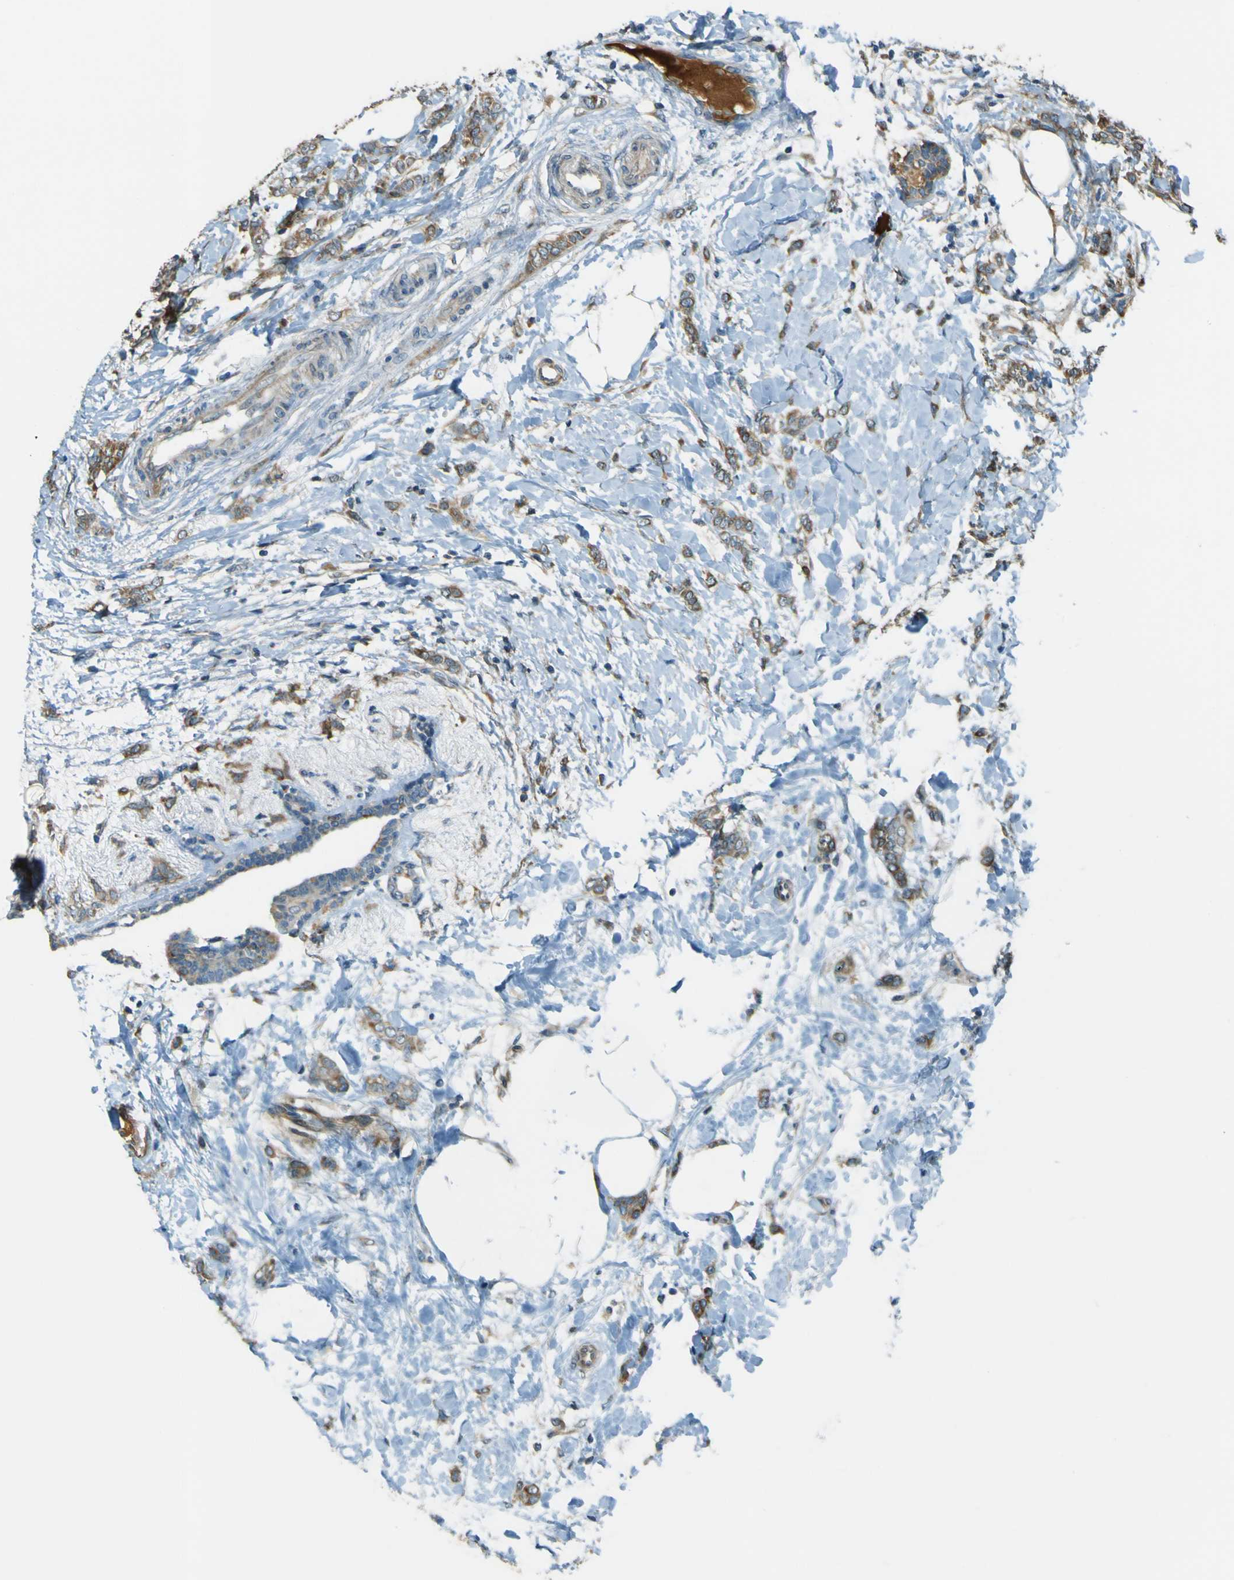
{"staining": {"intensity": "moderate", "quantity": ">75%", "location": "cytoplasmic/membranous"}, "tissue": "breast cancer", "cell_type": "Tumor cells", "image_type": "cancer", "snomed": [{"axis": "morphology", "description": "Lobular carcinoma, in situ"}, {"axis": "morphology", "description": "Lobular carcinoma"}, {"axis": "topography", "description": "Breast"}], "caption": "Tumor cells demonstrate medium levels of moderate cytoplasmic/membranous positivity in approximately >75% of cells in lobular carcinoma (breast).", "gene": "LPCAT1", "patient": {"sex": "female", "age": 41}}